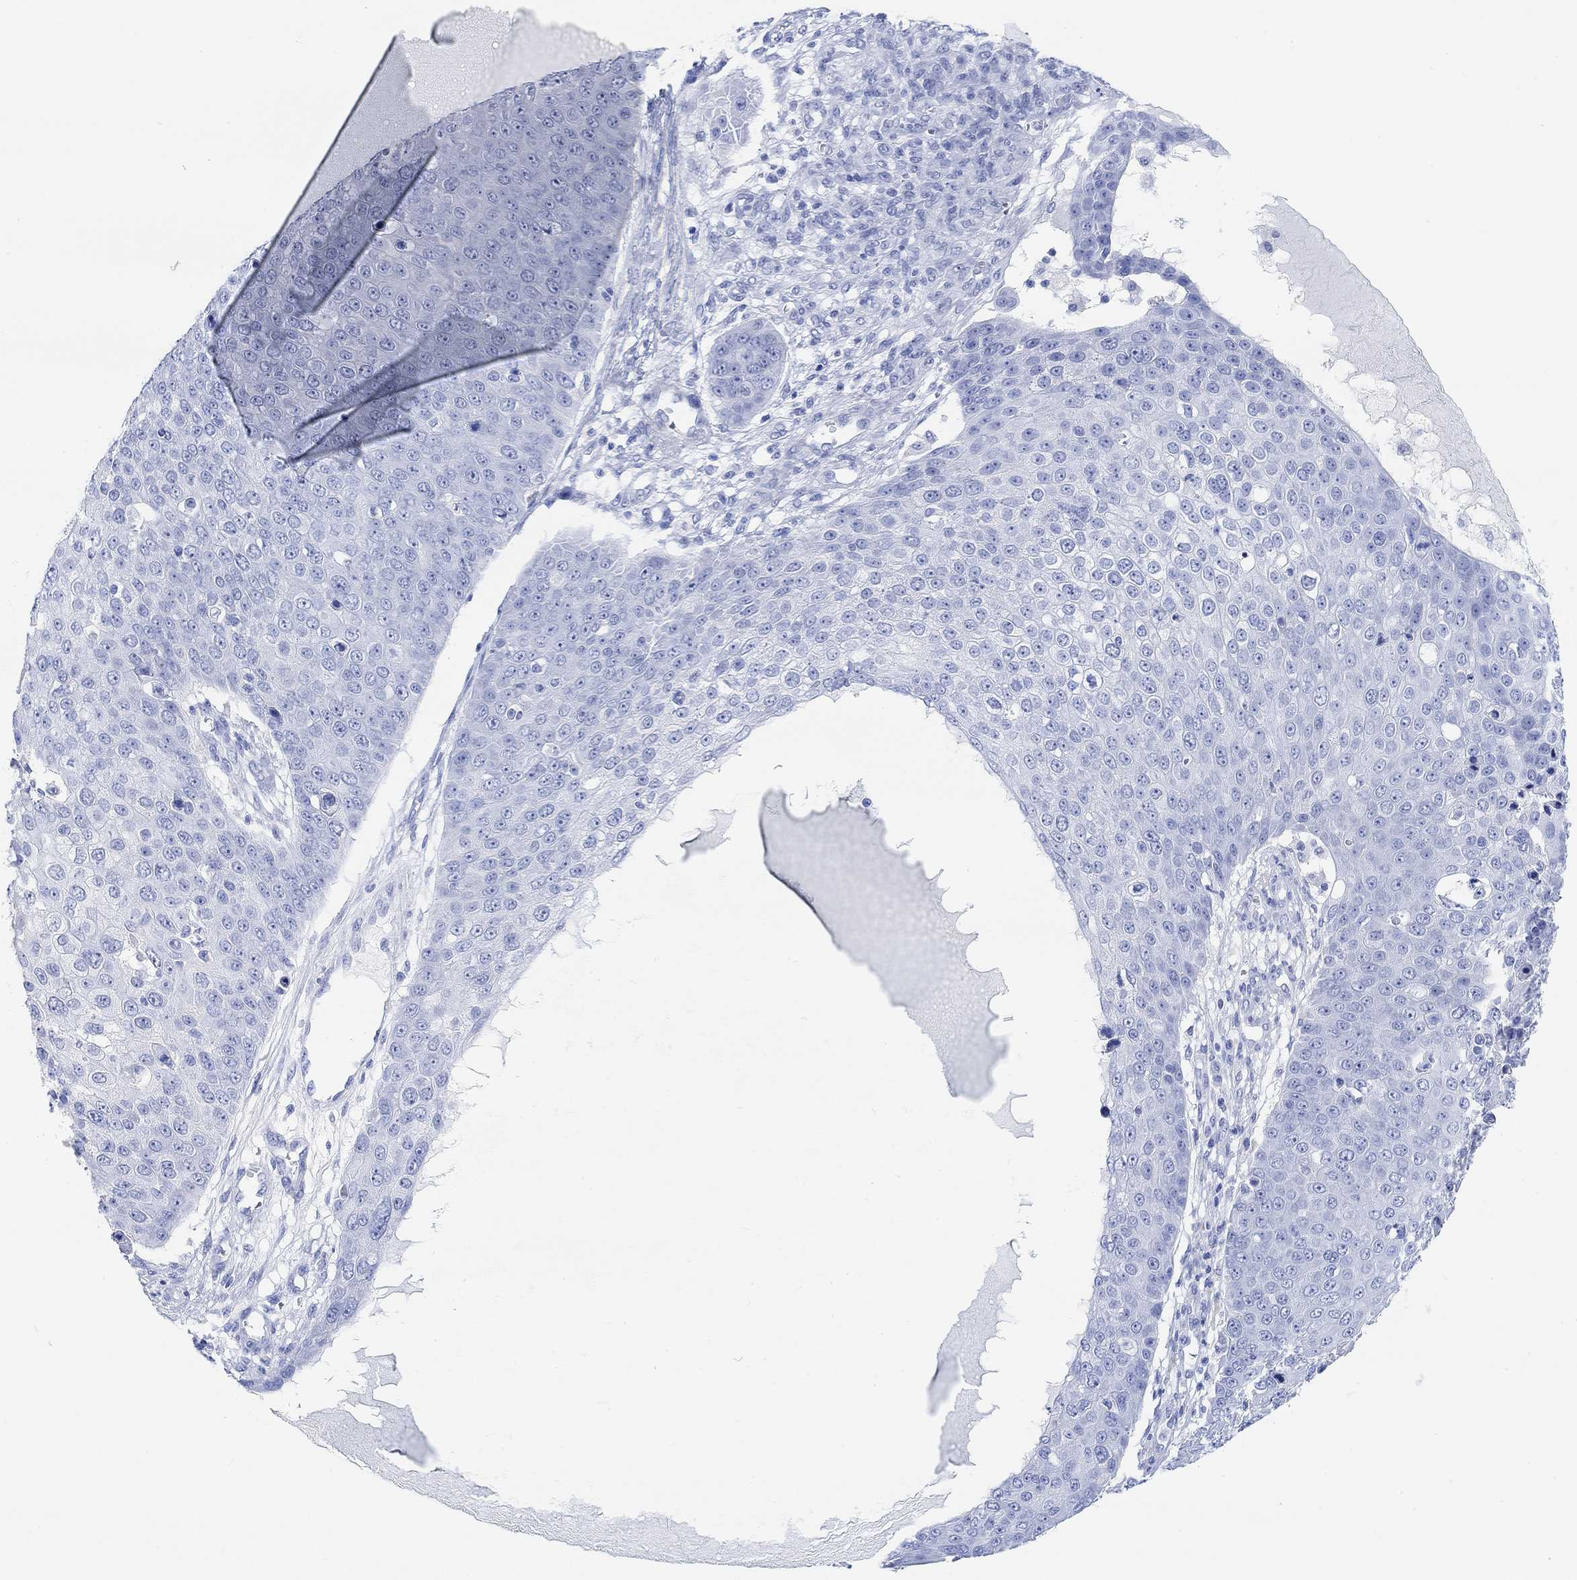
{"staining": {"intensity": "negative", "quantity": "none", "location": "none"}, "tissue": "skin cancer", "cell_type": "Tumor cells", "image_type": "cancer", "snomed": [{"axis": "morphology", "description": "Squamous cell carcinoma, NOS"}, {"axis": "topography", "description": "Skin"}], "caption": "The micrograph displays no significant expression in tumor cells of skin cancer (squamous cell carcinoma).", "gene": "ANKRD33", "patient": {"sex": "male", "age": 71}}